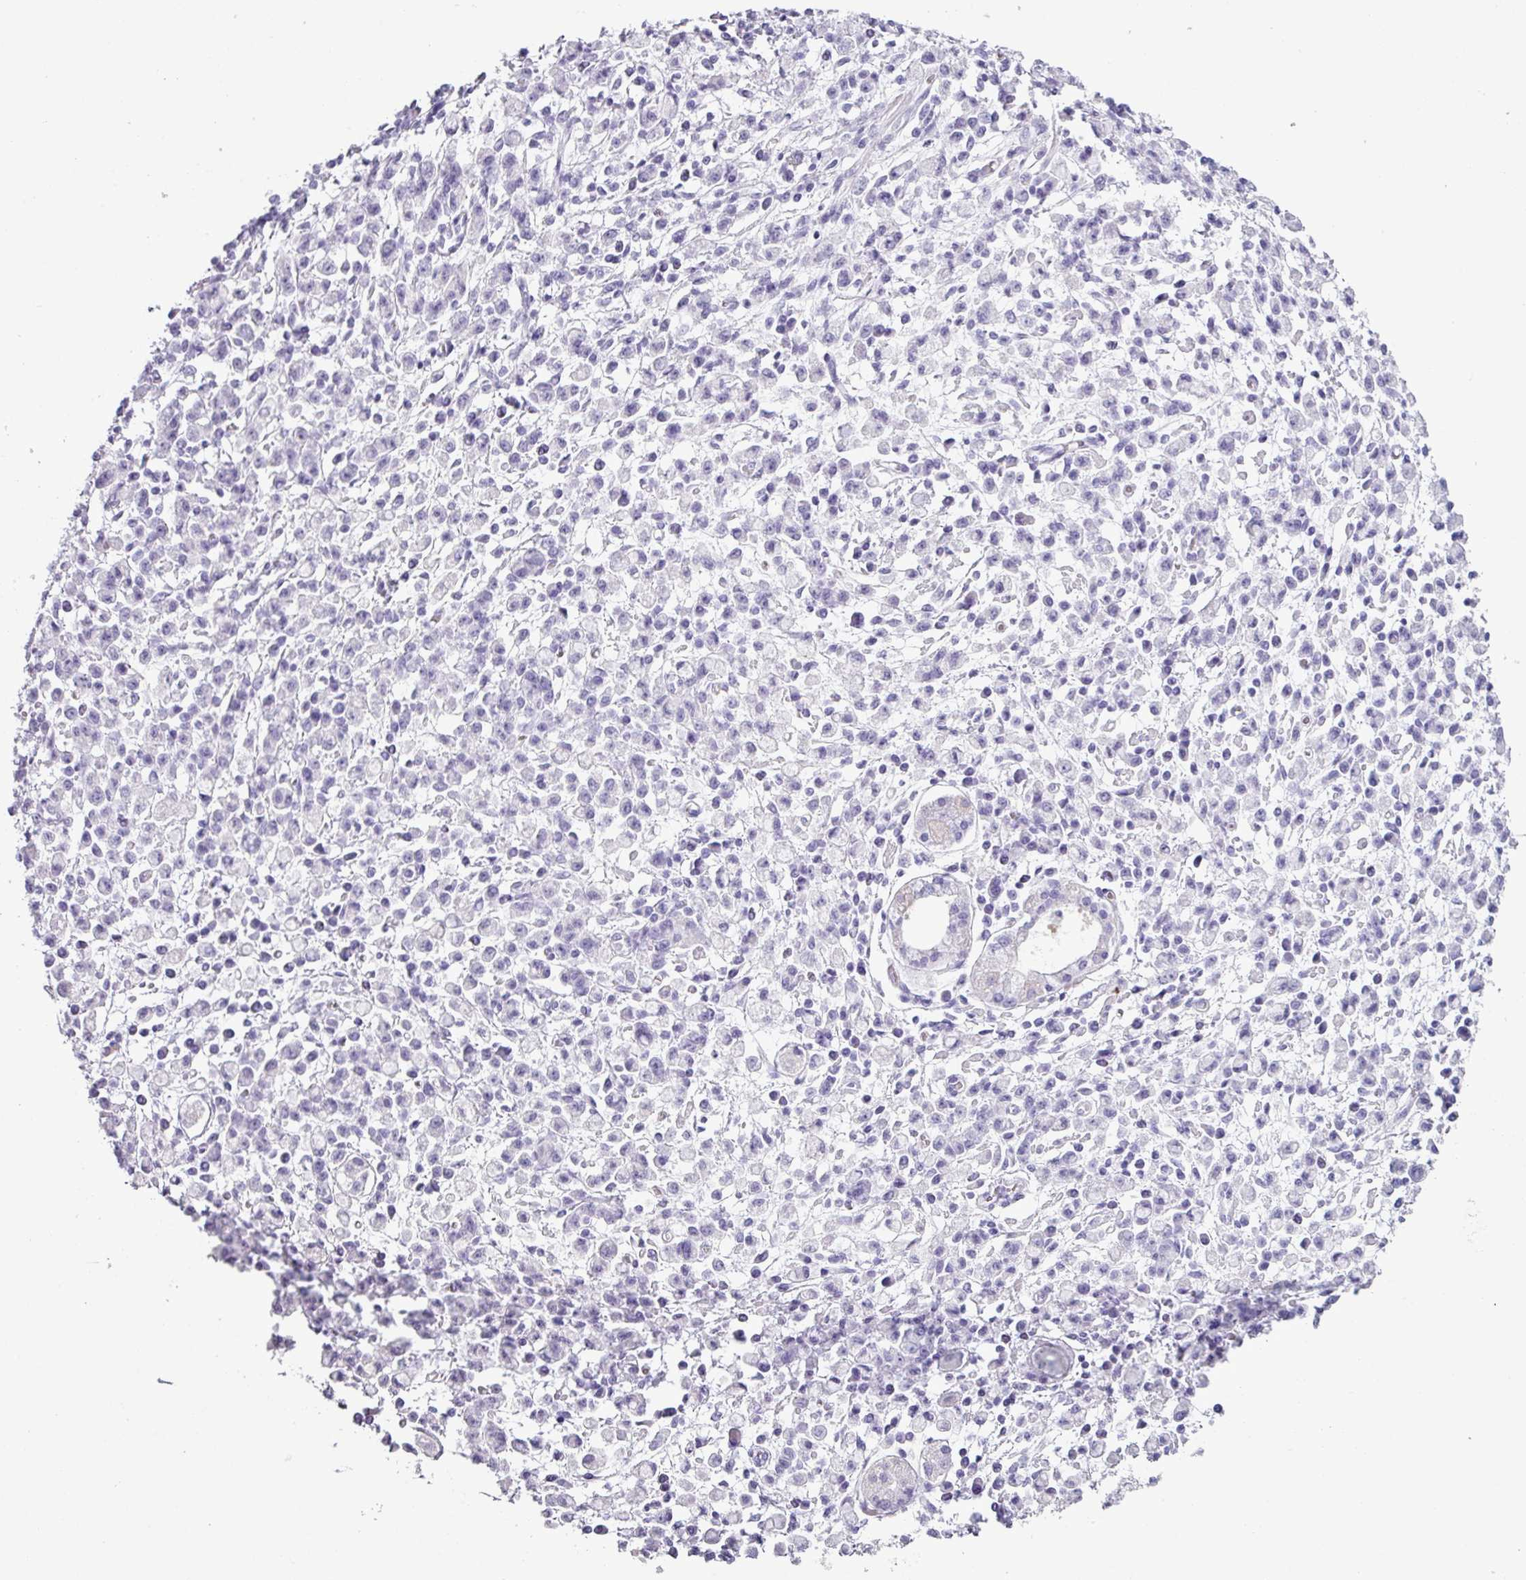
{"staining": {"intensity": "negative", "quantity": "none", "location": "none"}, "tissue": "stomach cancer", "cell_type": "Tumor cells", "image_type": "cancer", "snomed": [{"axis": "morphology", "description": "Adenocarcinoma, NOS"}, {"axis": "topography", "description": "Stomach"}], "caption": "A high-resolution histopathology image shows IHC staining of stomach cancer (adenocarcinoma), which exhibits no significant expression in tumor cells. Nuclei are stained in blue.", "gene": "SCT", "patient": {"sex": "male", "age": 77}}